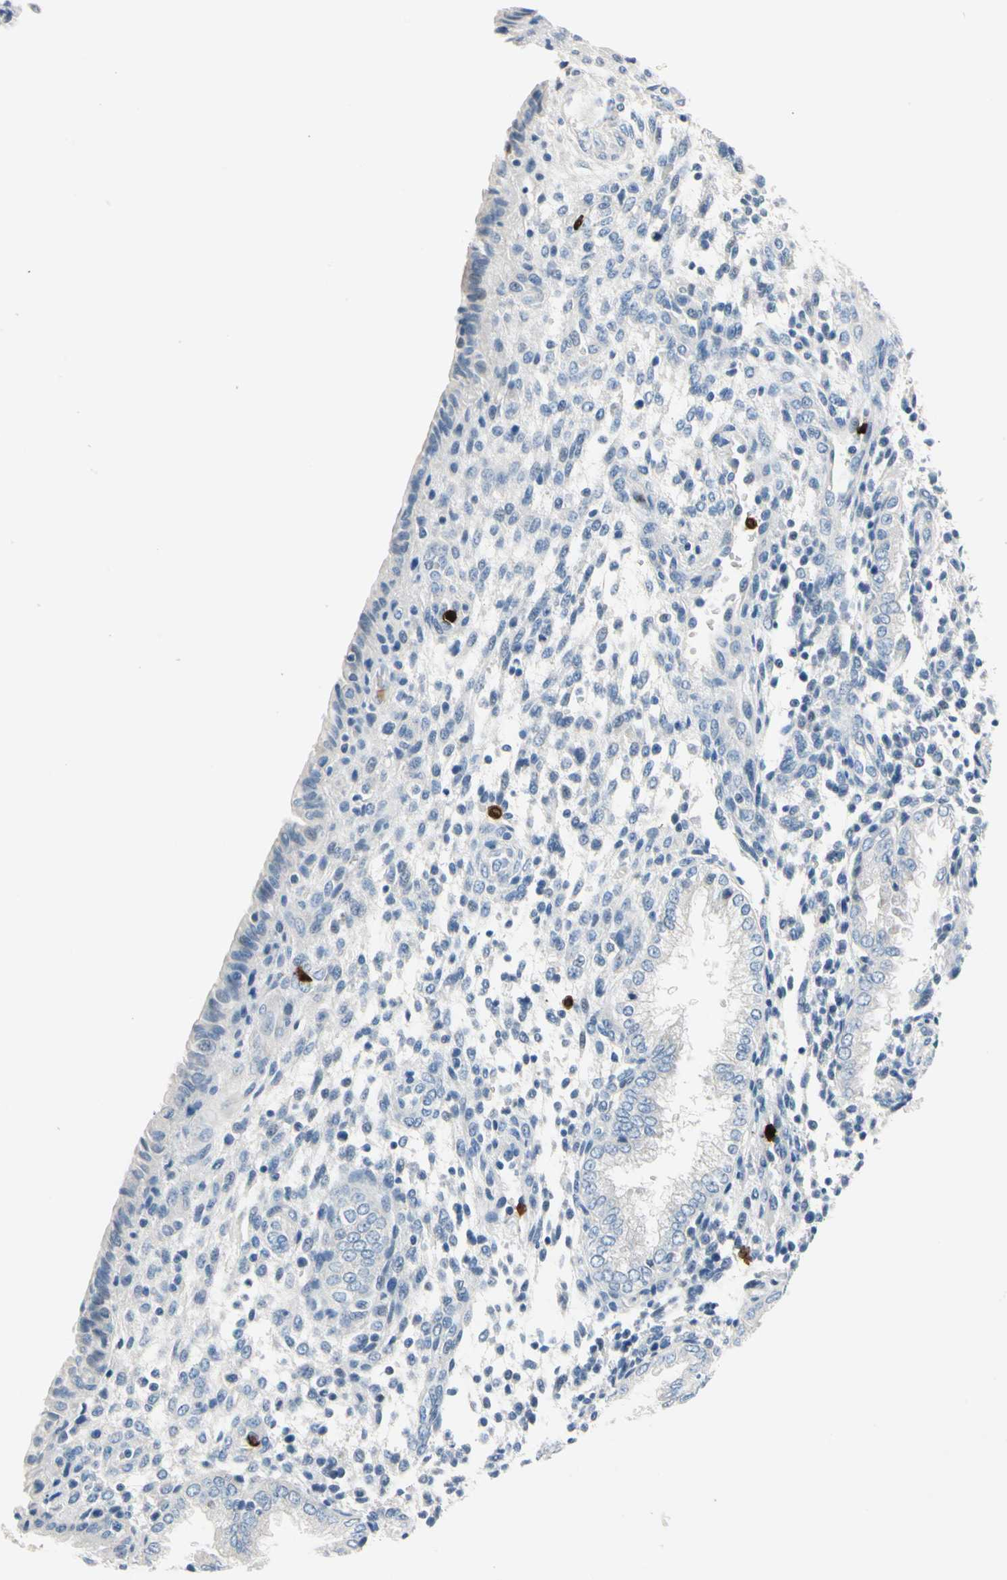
{"staining": {"intensity": "negative", "quantity": "none", "location": "none"}, "tissue": "endometrium", "cell_type": "Cells in endometrial stroma", "image_type": "normal", "snomed": [{"axis": "morphology", "description": "Normal tissue, NOS"}, {"axis": "topography", "description": "Endometrium"}], "caption": "Cells in endometrial stroma are negative for protein expression in normal human endometrium.", "gene": "TRAF5", "patient": {"sex": "female", "age": 33}}